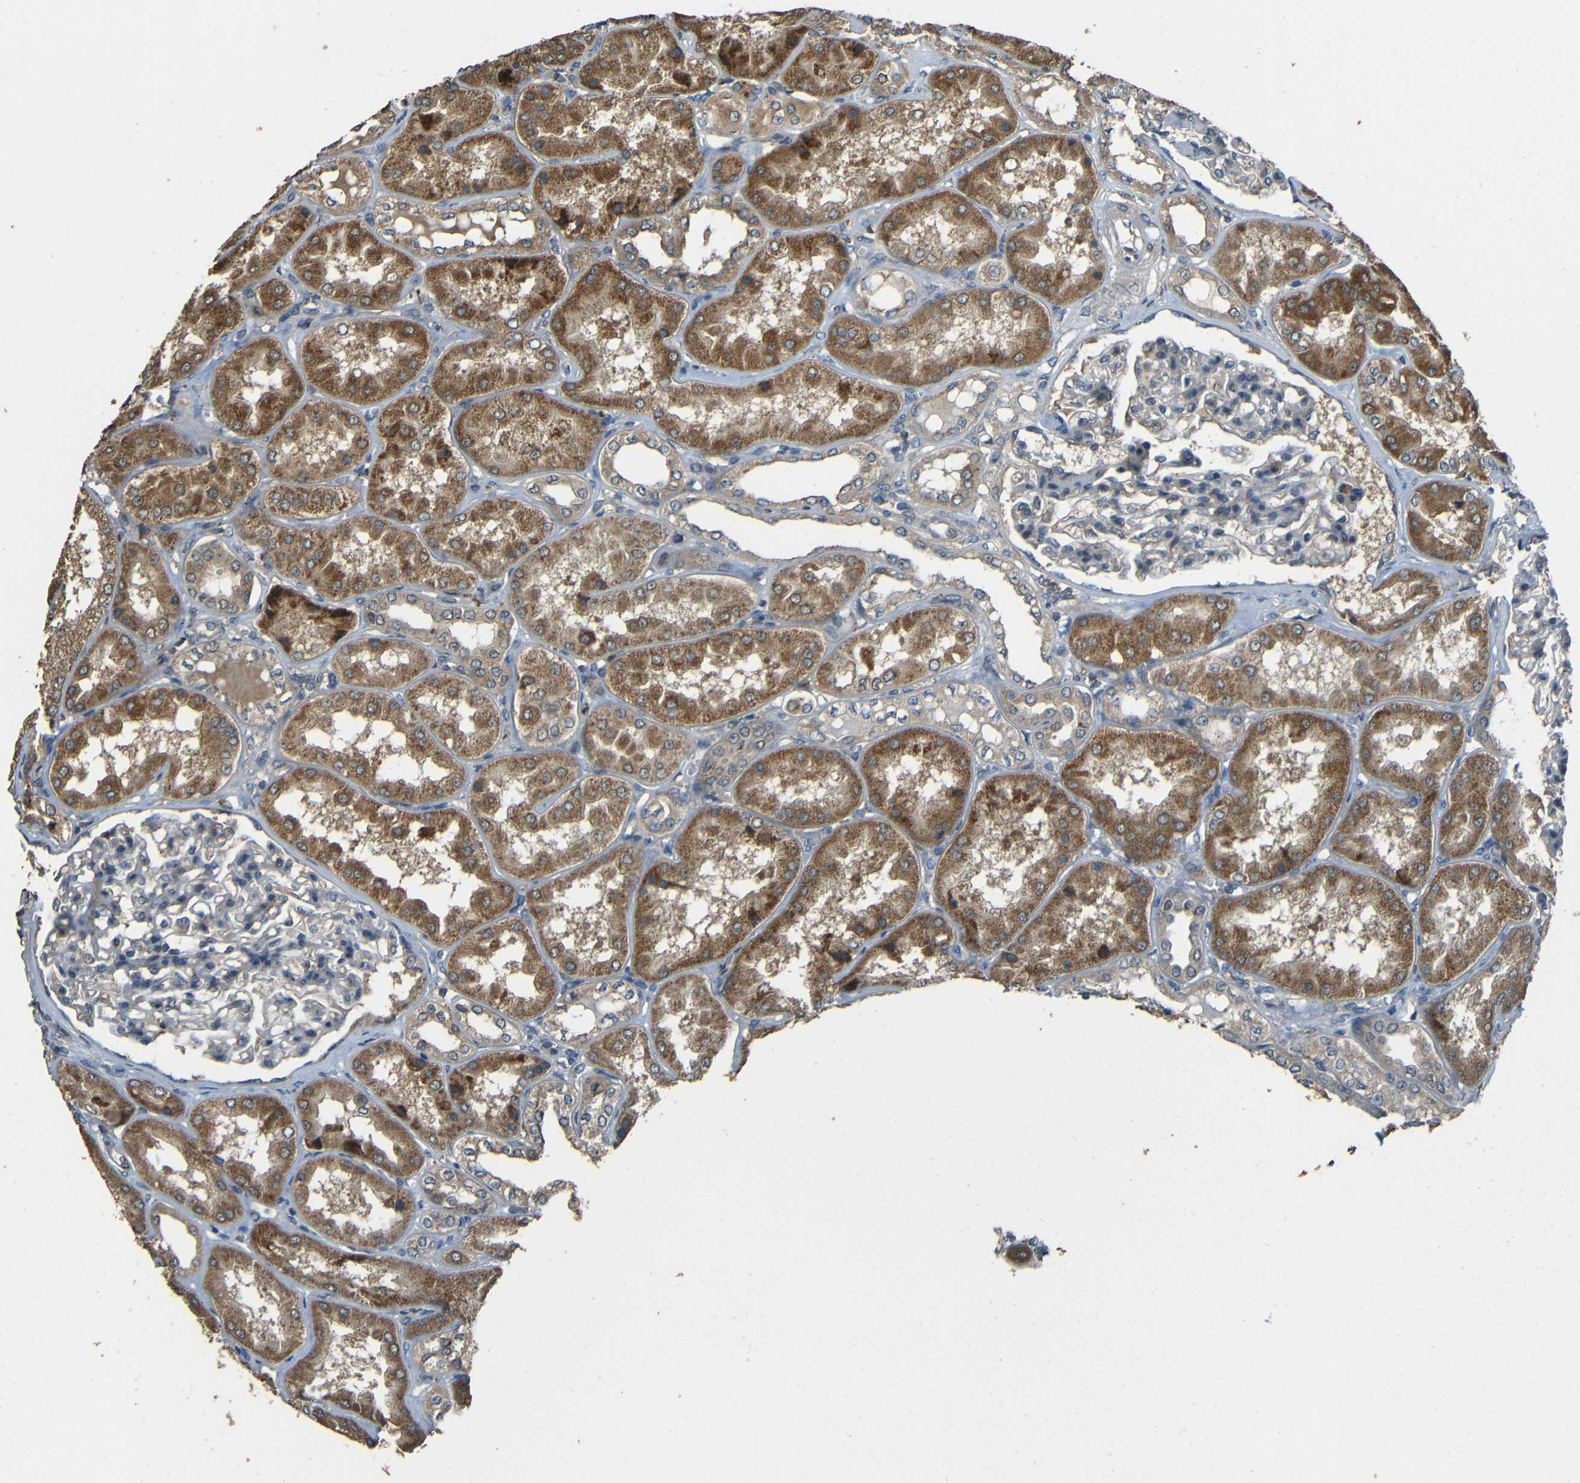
{"staining": {"intensity": "weak", "quantity": "25%-75%", "location": "cytoplasmic/membranous"}, "tissue": "kidney", "cell_type": "Cells in glomeruli", "image_type": "normal", "snomed": [{"axis": "morphology", "description": "Normal tissue, NOS"}, {"axis": "topography", "description": "Kidney"}], "caption": "IHC histopathology image of unremarkable human kidney stained for a protein (brown), which shows low levels of weak cytoplasmic/membranous staining in approximately 25%-75% of cells in glomeruli.", "gene": "ACACA", "patient": {"sex": "female", "age": 56}}